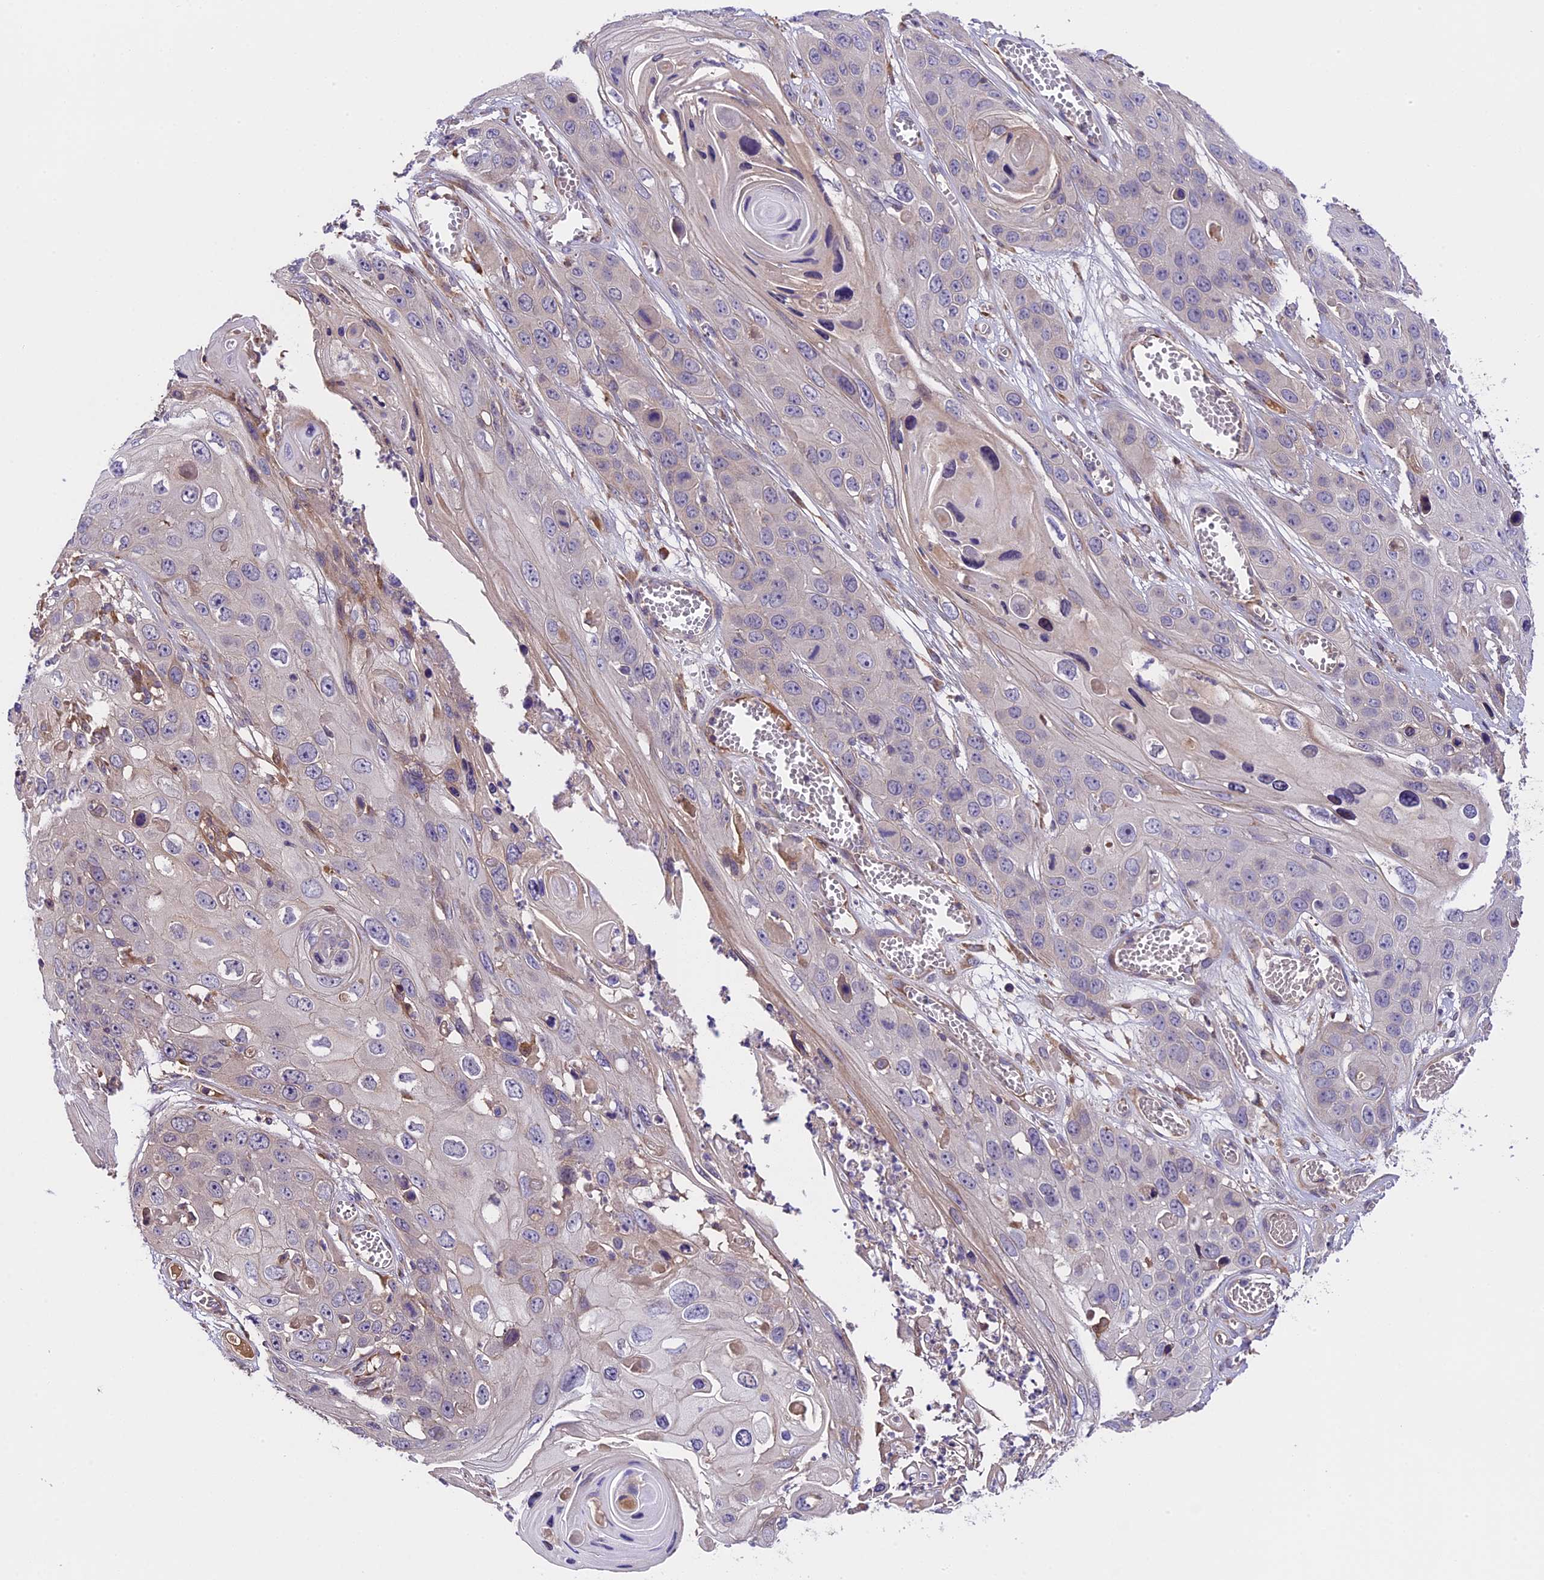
{"staining": {"intensity": "negative", "quantity": "none", "location": "none"}, "tissue": "skin cancer", "cell_type": "Tumor cells", "image_type": "cancer", "snomed": [{"axis": "morphology", "description": "Squamous cell carcinoma, NOS"}, {"axis": "topography", "description": "Skin"}], "caption": "Tumor cells show no significant protein positivity in skin cancer (squamous cell carcinoma). Brightfield microscopy of IHC stained with DAB (brown) and hematoxylin (blue), captured at high magnification.", "gene": "ABCC10", "patient": {"sex": "male", "age": 55}}